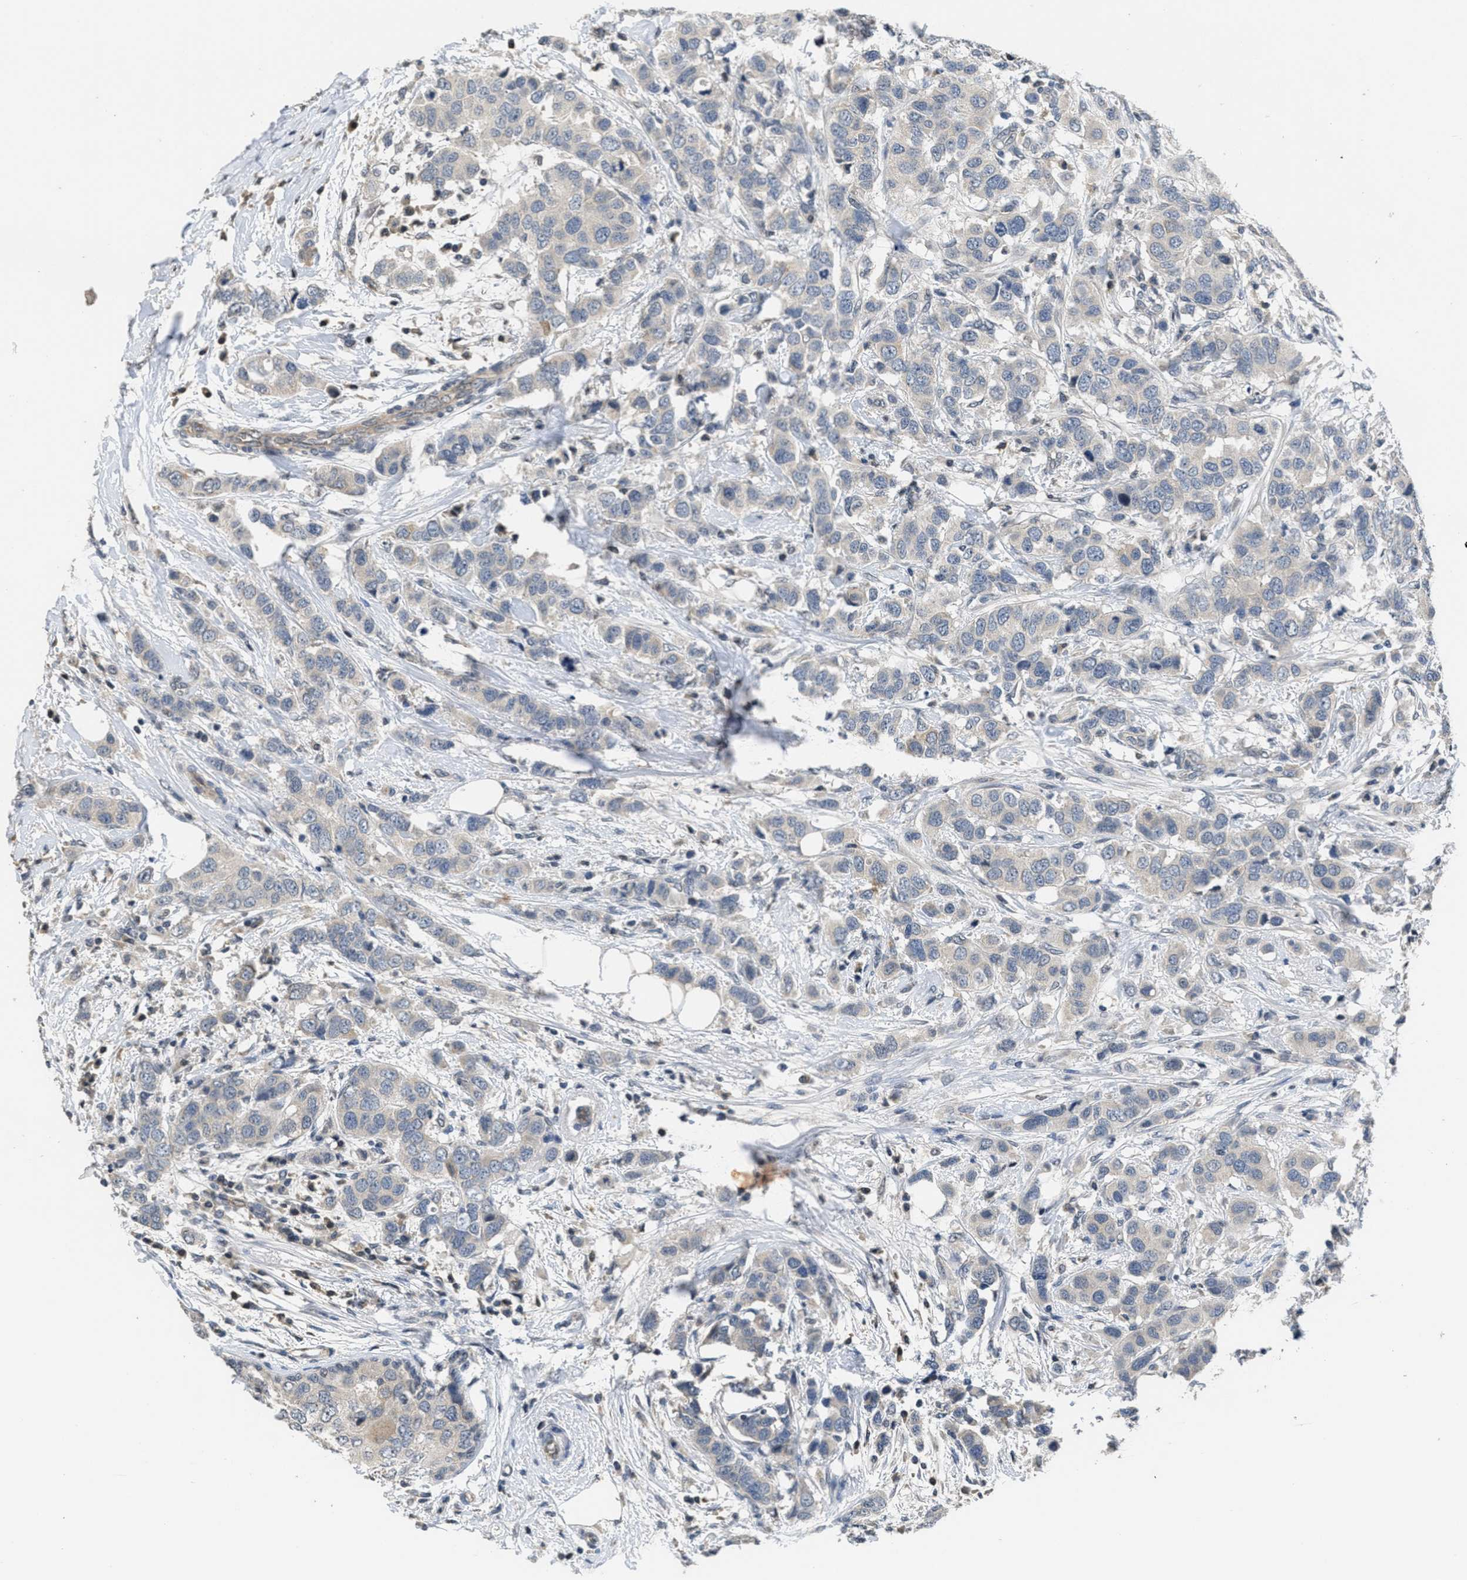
{"staining": {"intensity": "weak", "quantity": "<25%", "location": "cytoplasmic/membranous"}, "tissue": "breast cancer", "cell_type": "Tumor cells", "image_type": "cancer", "snomed": [{"axis": "morphology", "description": "Duct carcinoma"}, {"axis": "topography", "description": "Breast"}], "caption": "DAB immunohistochemical staining of human infiltrating ductal carcinoma (breast) exhibits no significant positivity in tumor cells.", "gene": "ANGPT1", "patient": {"sex": "female", "age": 50}}